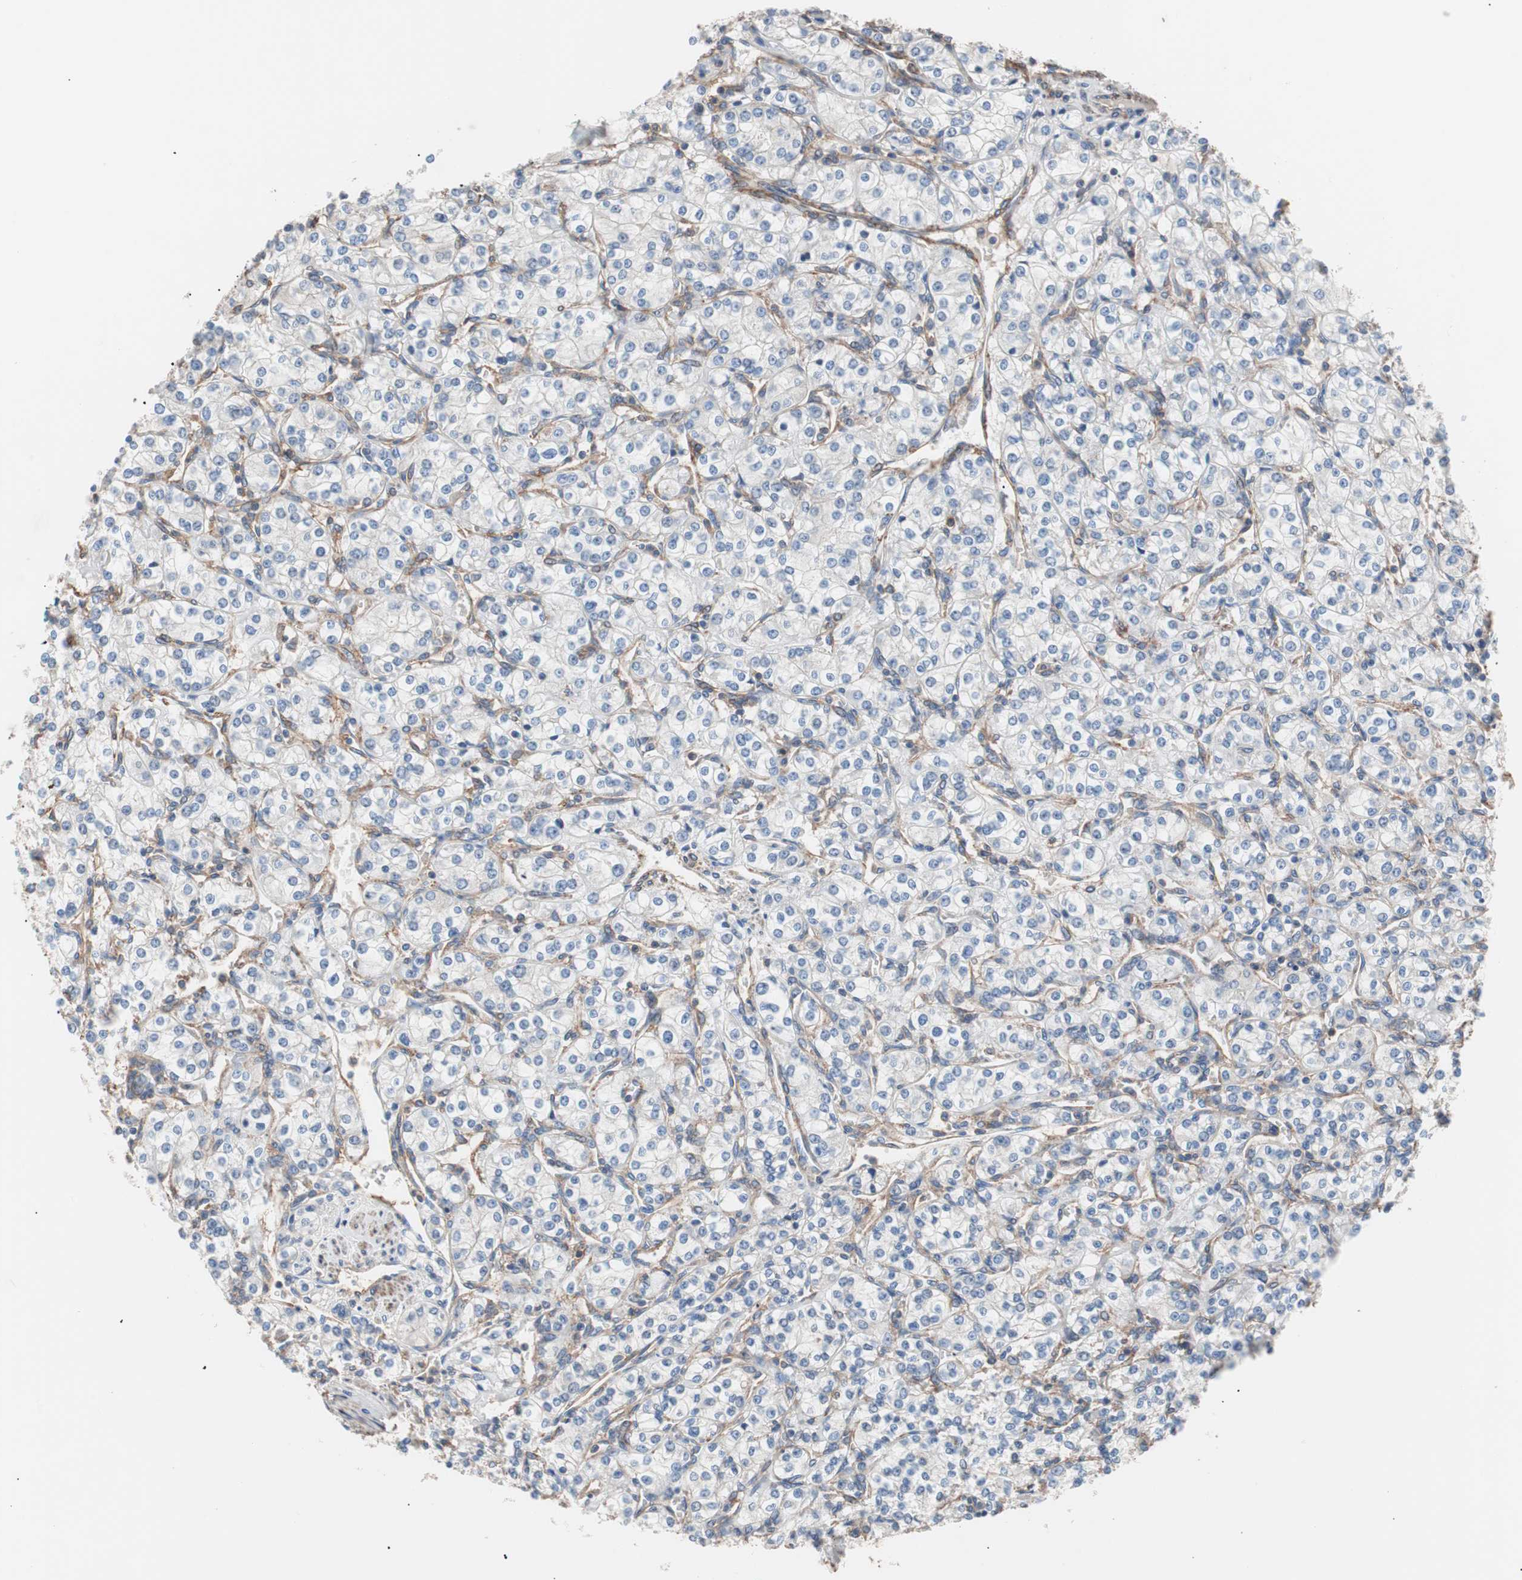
{"staining": {"intensity": "weak", "quantity": "<25%", "location": "cytoplasmic/membranous"}, "tissue": "renal cancer", "cell_type": "Tumor cells", "image_type": "cancer", "snomed": [{"axis": "morphology", "description": "Adenocarcinoma, NOS"}, {"axis": "topography", "description": "Kidney"}], "caption": "DAB (3,3'-diaminobenzidine) immunohistochemical staining of human renal adenocarcinoma exhibits no significant staining in tumor cells. (DAB (3,3'-diaminobenzidine) IHC with hematoxylin counter stain).", "gene": "GPR160", "patient": {"sex": "male", "age": 77}}